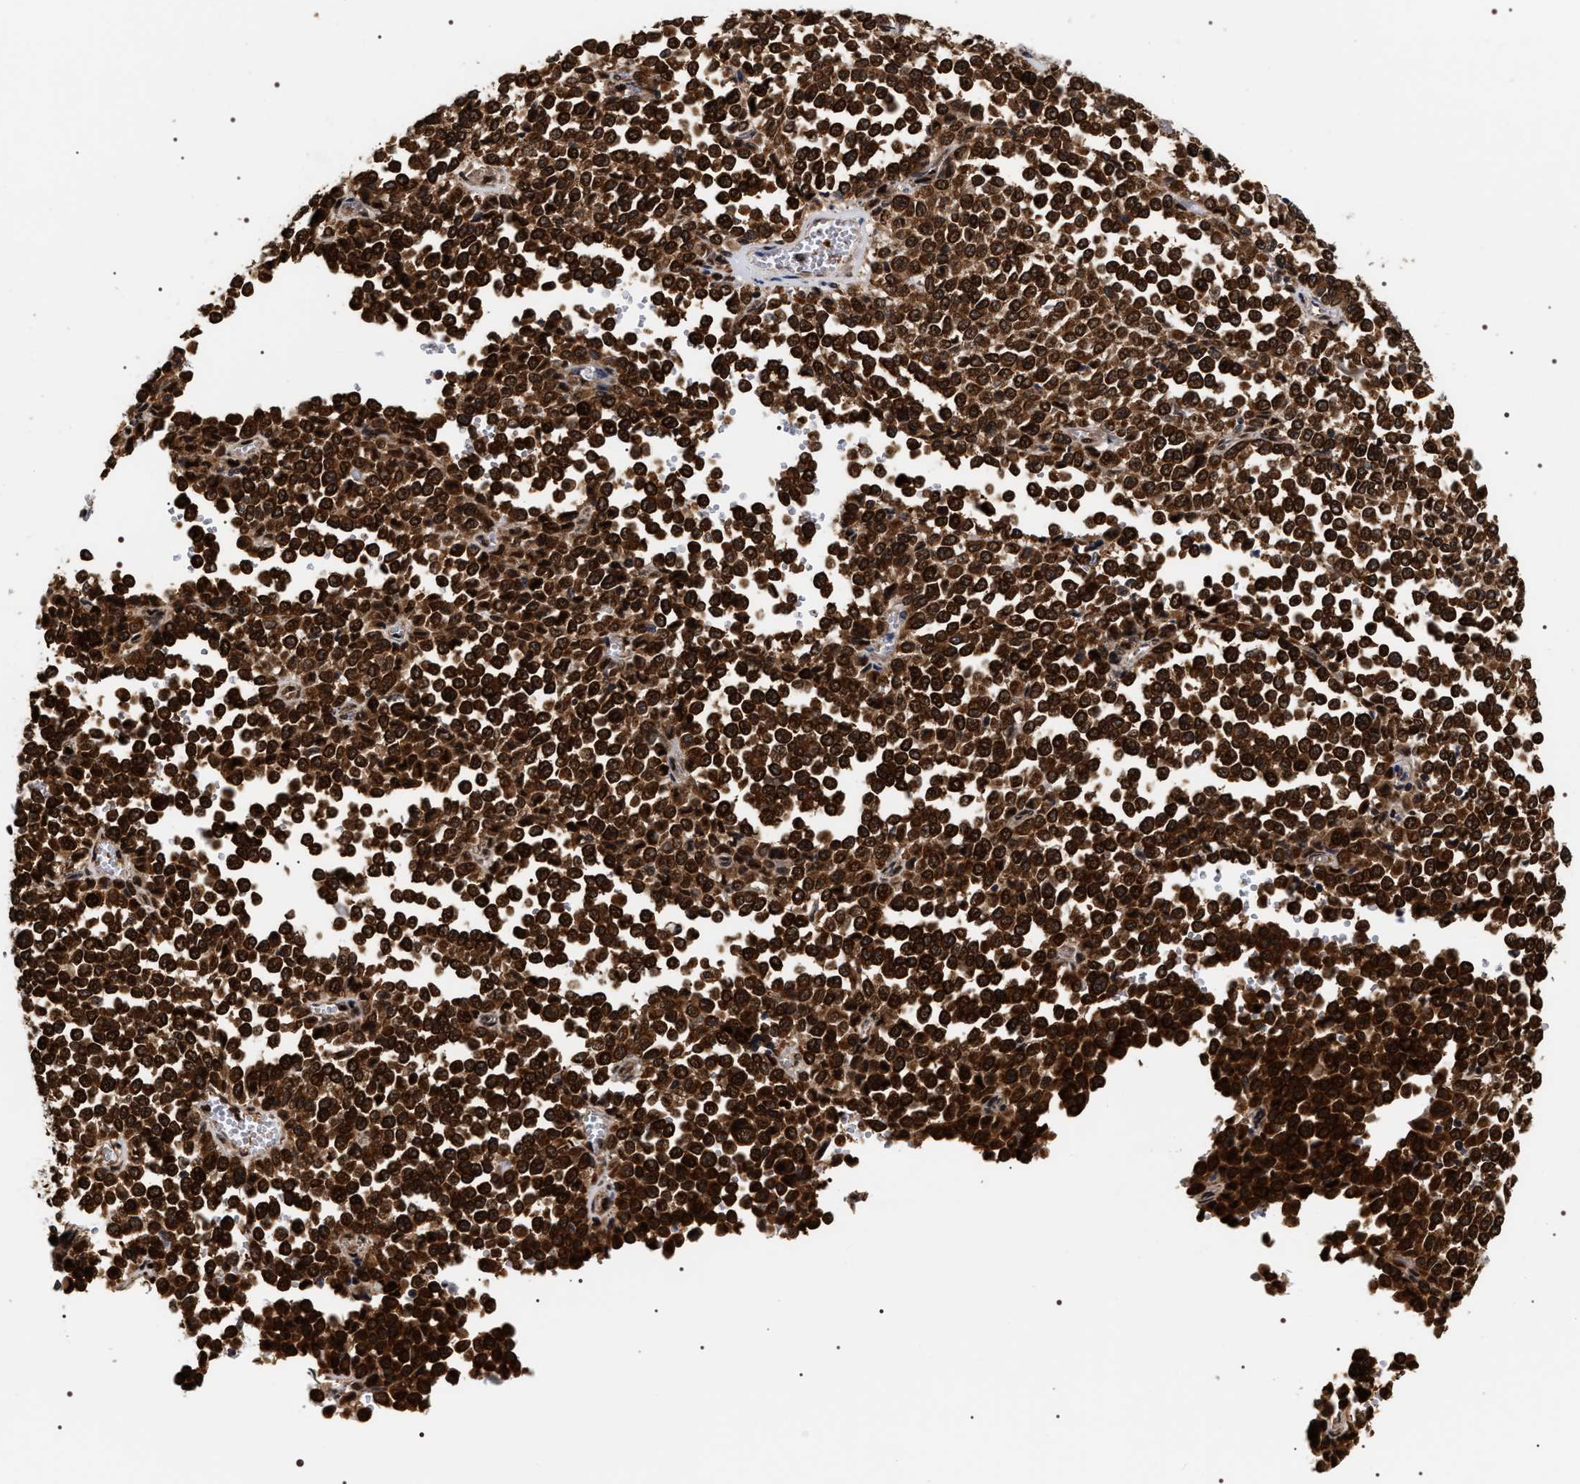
{"staining": {"intensity": "strong", "quantity": ">75%", "location": "cytoplasmic/membranous,nuclear"}, "tissue": "melanoma", "cell_type": "Tumor cells", "image_type": "cancer", "snomed": [{"axis": "morphology", "description": "Malignant melanoma, Metastatic site"}, {"axis": "topography", "description": "Pancreas"}], "caption": "Strong cytoplasmic/membranous and nuclear positivity is present in about >75% of tumor cells in melanoma.", "gene": "BAG6", "patient": {"sex": "female", "age": 30}}